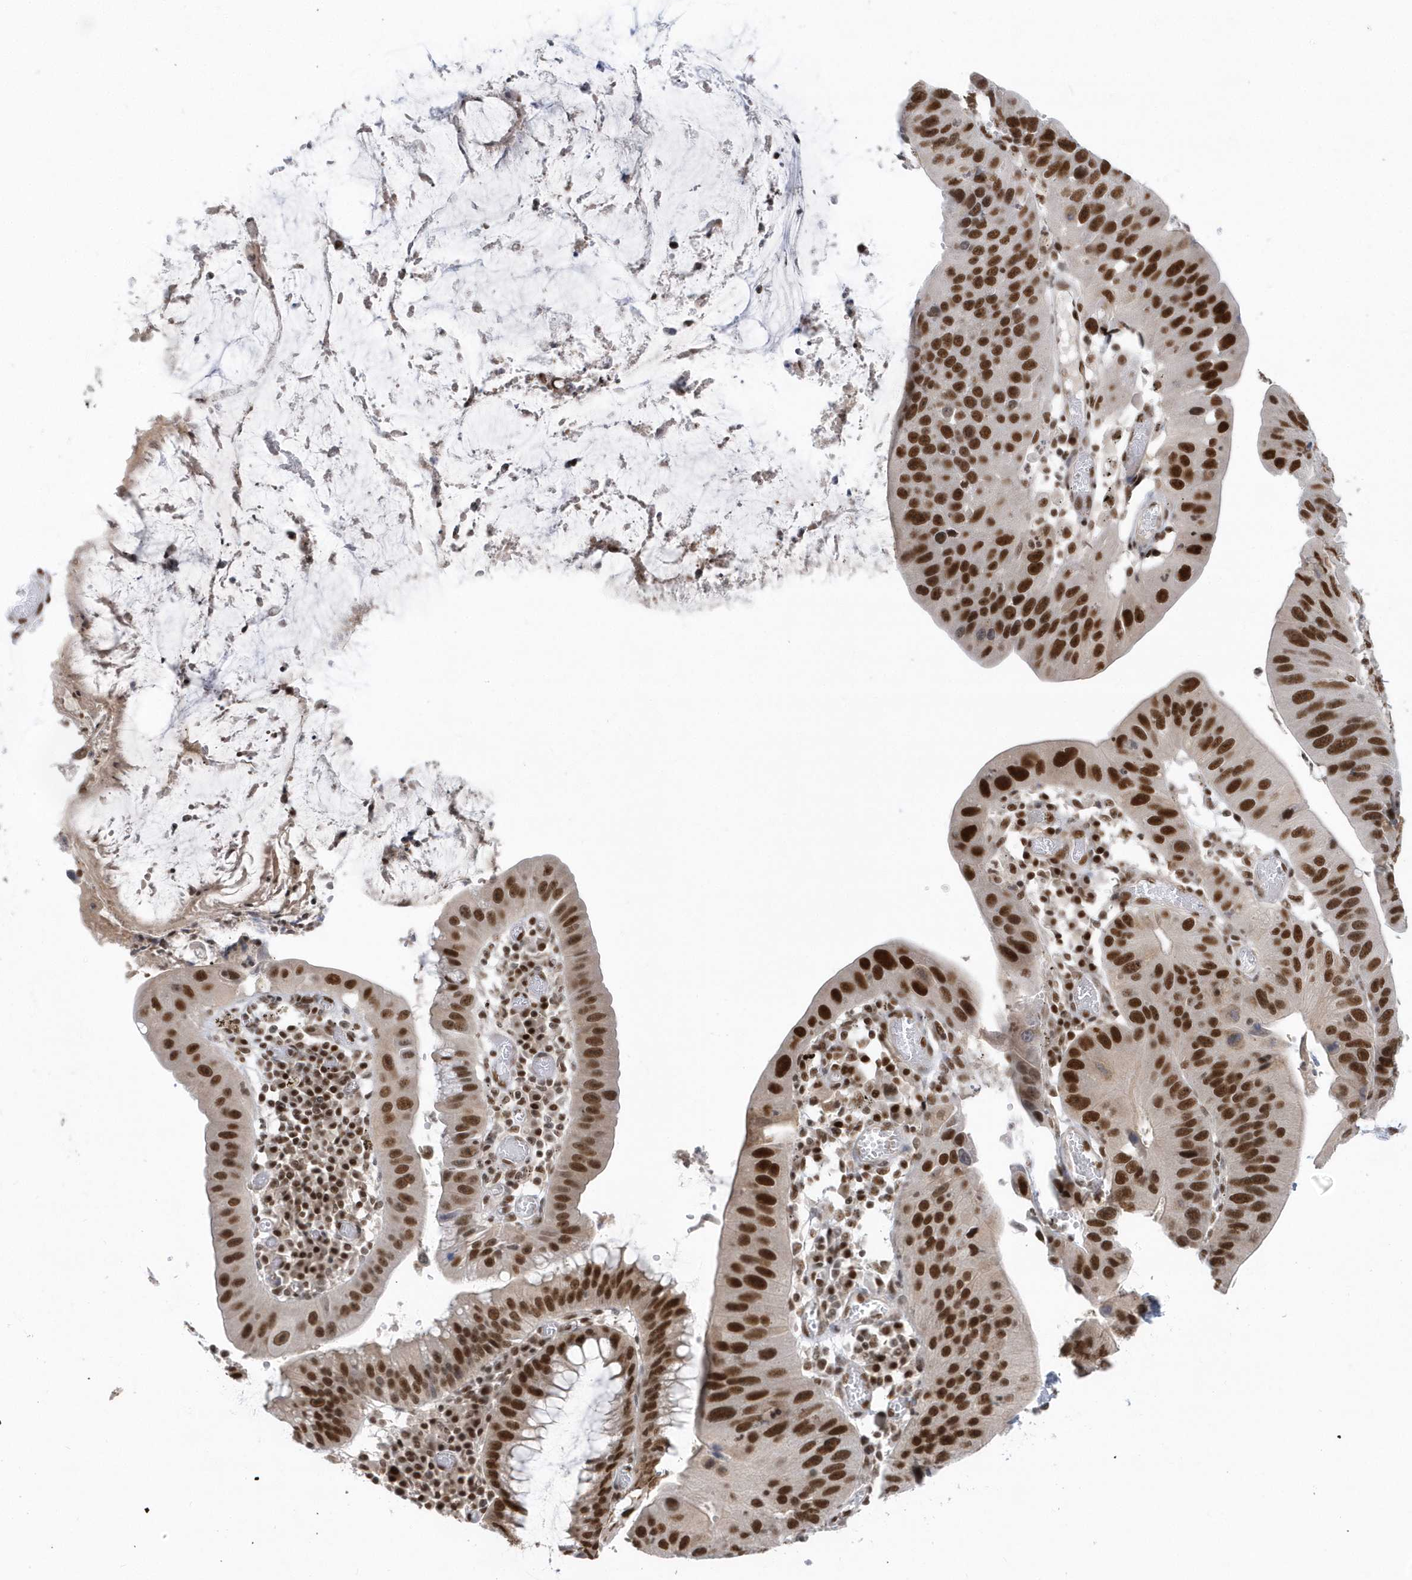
{"staining": {"intensity": "strong", "quantity": ">75%", "location": "nuclear"}, "tissue": "stomach cancer", "cell_type": "Tumor cells", "image_type": "cancer", "snomed": [{"axis": "morphology", "description": "Adenocarcinoma, NOS"}, {"axis": "topography", "description": "Stomach"}], "caption": "The photomicrograph demonstrates a brown stain indicating the presence of a protein in the nuclear of tumor cells in stomach adenocarcinoma. The staining was performed using DAB (3,3'-diaminobenzidine), with brown indicating positive protein expression. Nuclei are stained blue with hematoxylin.", "gene": "SEPHS1", "patient": {"sex": "male", "age": 59}}